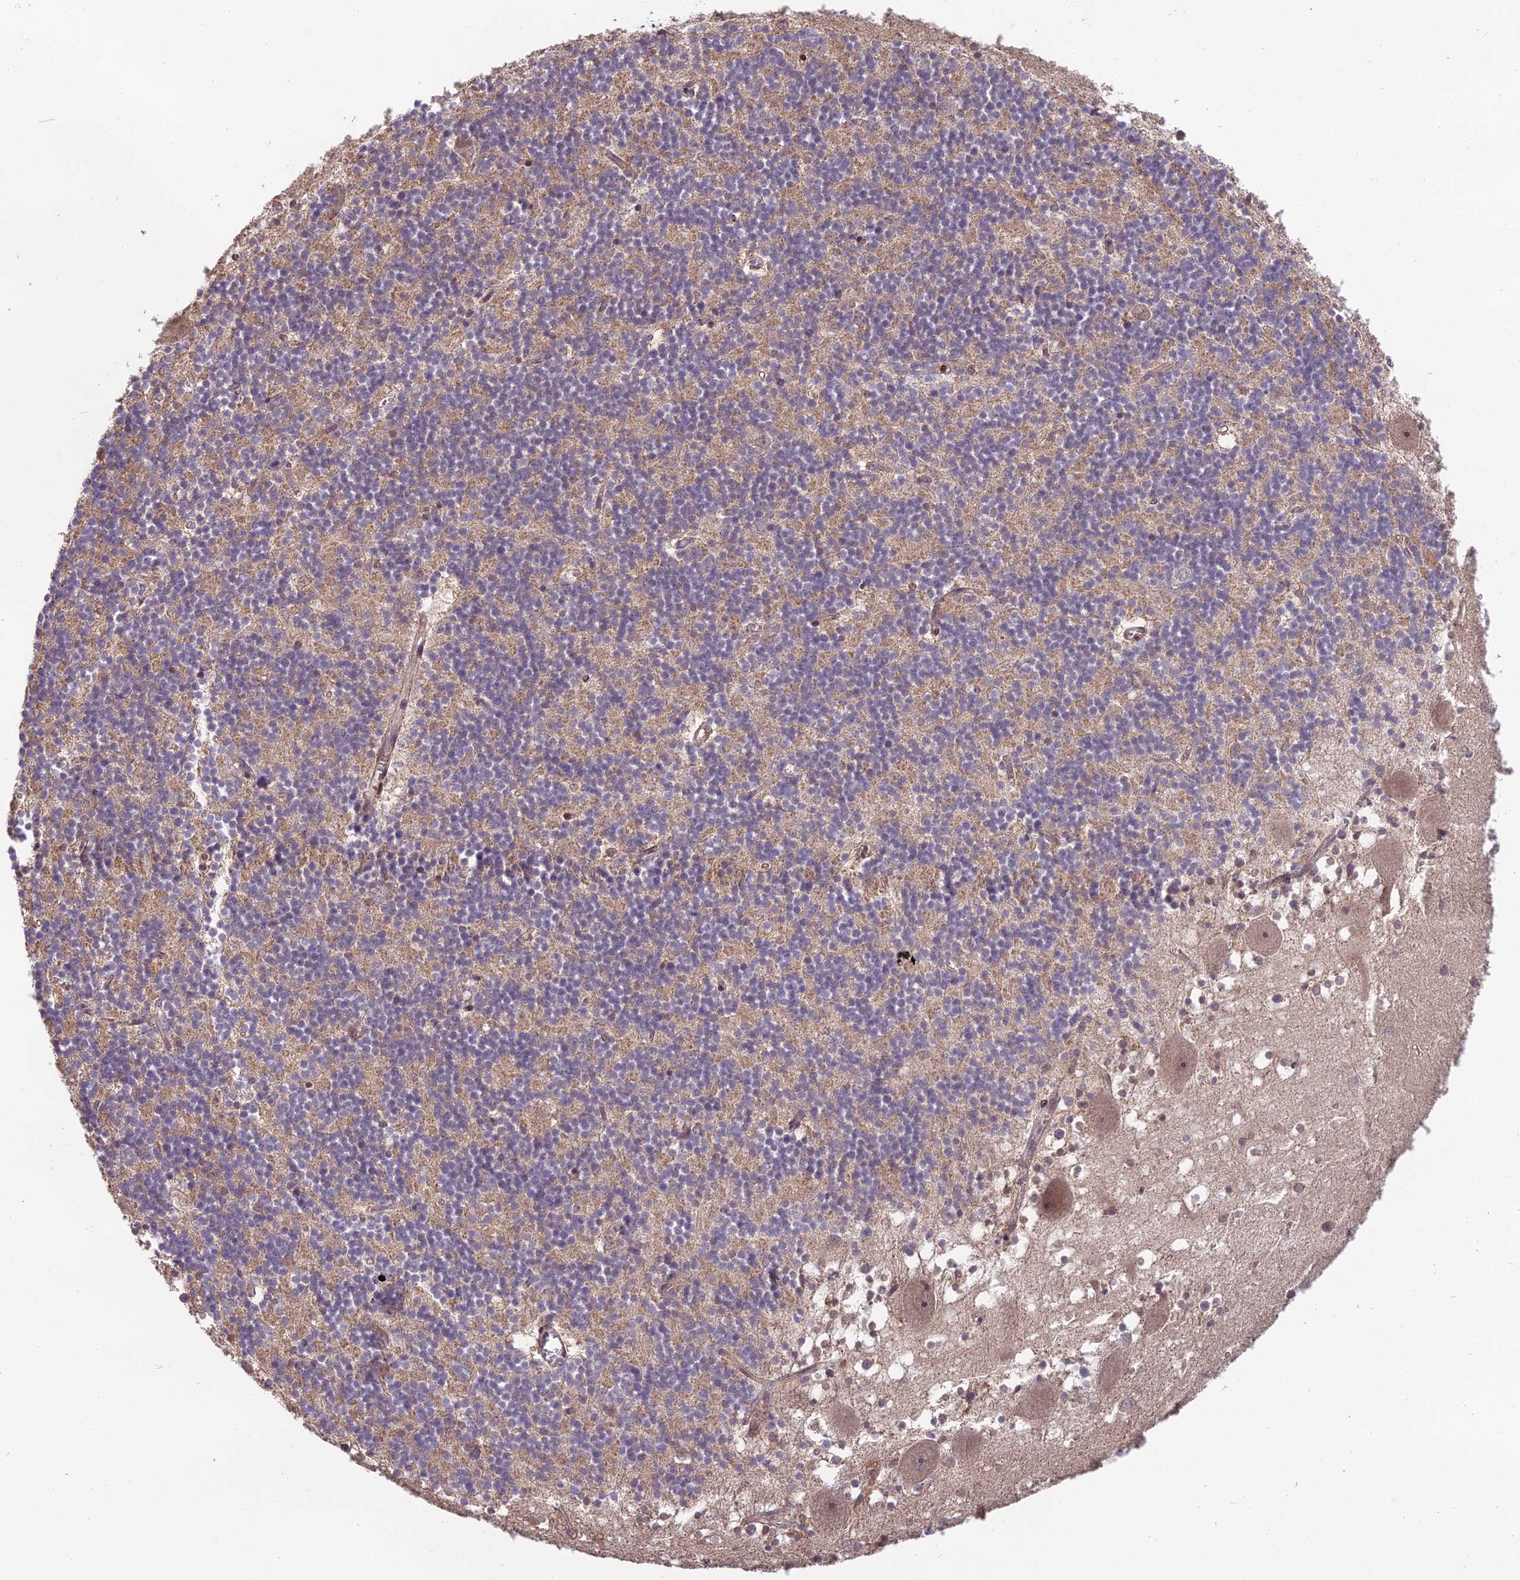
{"staining": {"intensity": "weak", "quantity": "25%-75%", "location": "cytoplasmic/membranous"}, "tissue": "cerebellum", "cell_type": "Cells in granular layer", "image_type": "normal", "snomed": [{"axis": "morphology", "description": "Normal tissue, NOS"}, {"axis": "topography", "description": "Cerebellum"}], "caption": "About 25%-75% of cells in granular layer in benign cerebellum demonstrate weak cytoplasmic/membranous protein expression as visualized by brown immunohistochemical staining.", "gene": "CYP2R1", "patient": {"sex": "male", "age": 54}}